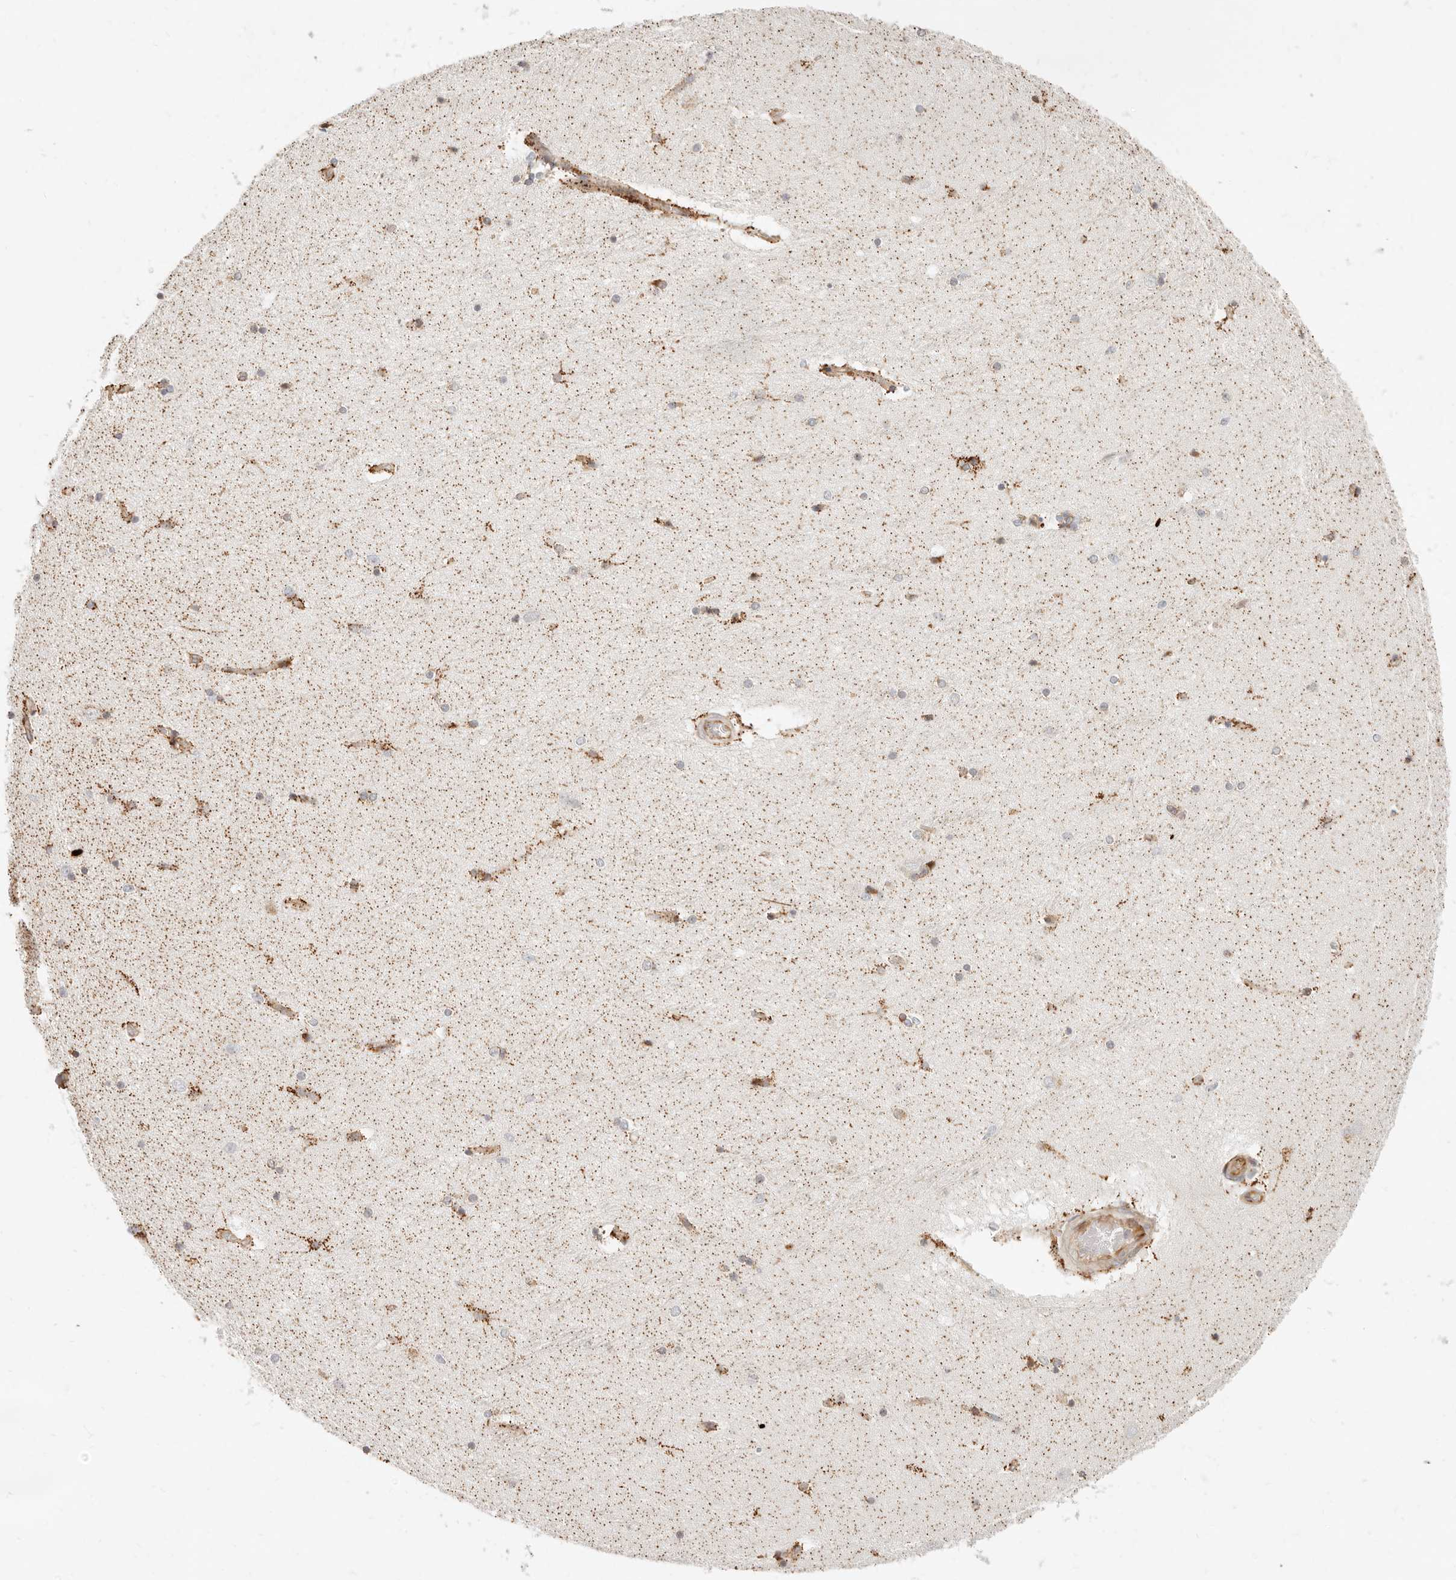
{"staining": {"intensity": "moderate", "quantity": "<25%", "location": "cytoplasmic/membranous"}, "tissue": "hippocampus", "cell_type": "Glial cells", "image_type": "normal", "snomed": [{"axis": "morphology", "description": "Normal tissue, NOS"}, {"axis": "topography", "description": "Hippocampus"}], "caption": "Immunohistochemistry (IHC) micrograph of normal human hippocampus stained for a protein (brown), which shows low levels of moderate cytoplasmic/membranous positivity in about <25% of glial cells.", "gene": "SASS6", "patient": {"sex": "female", "age": 54}}